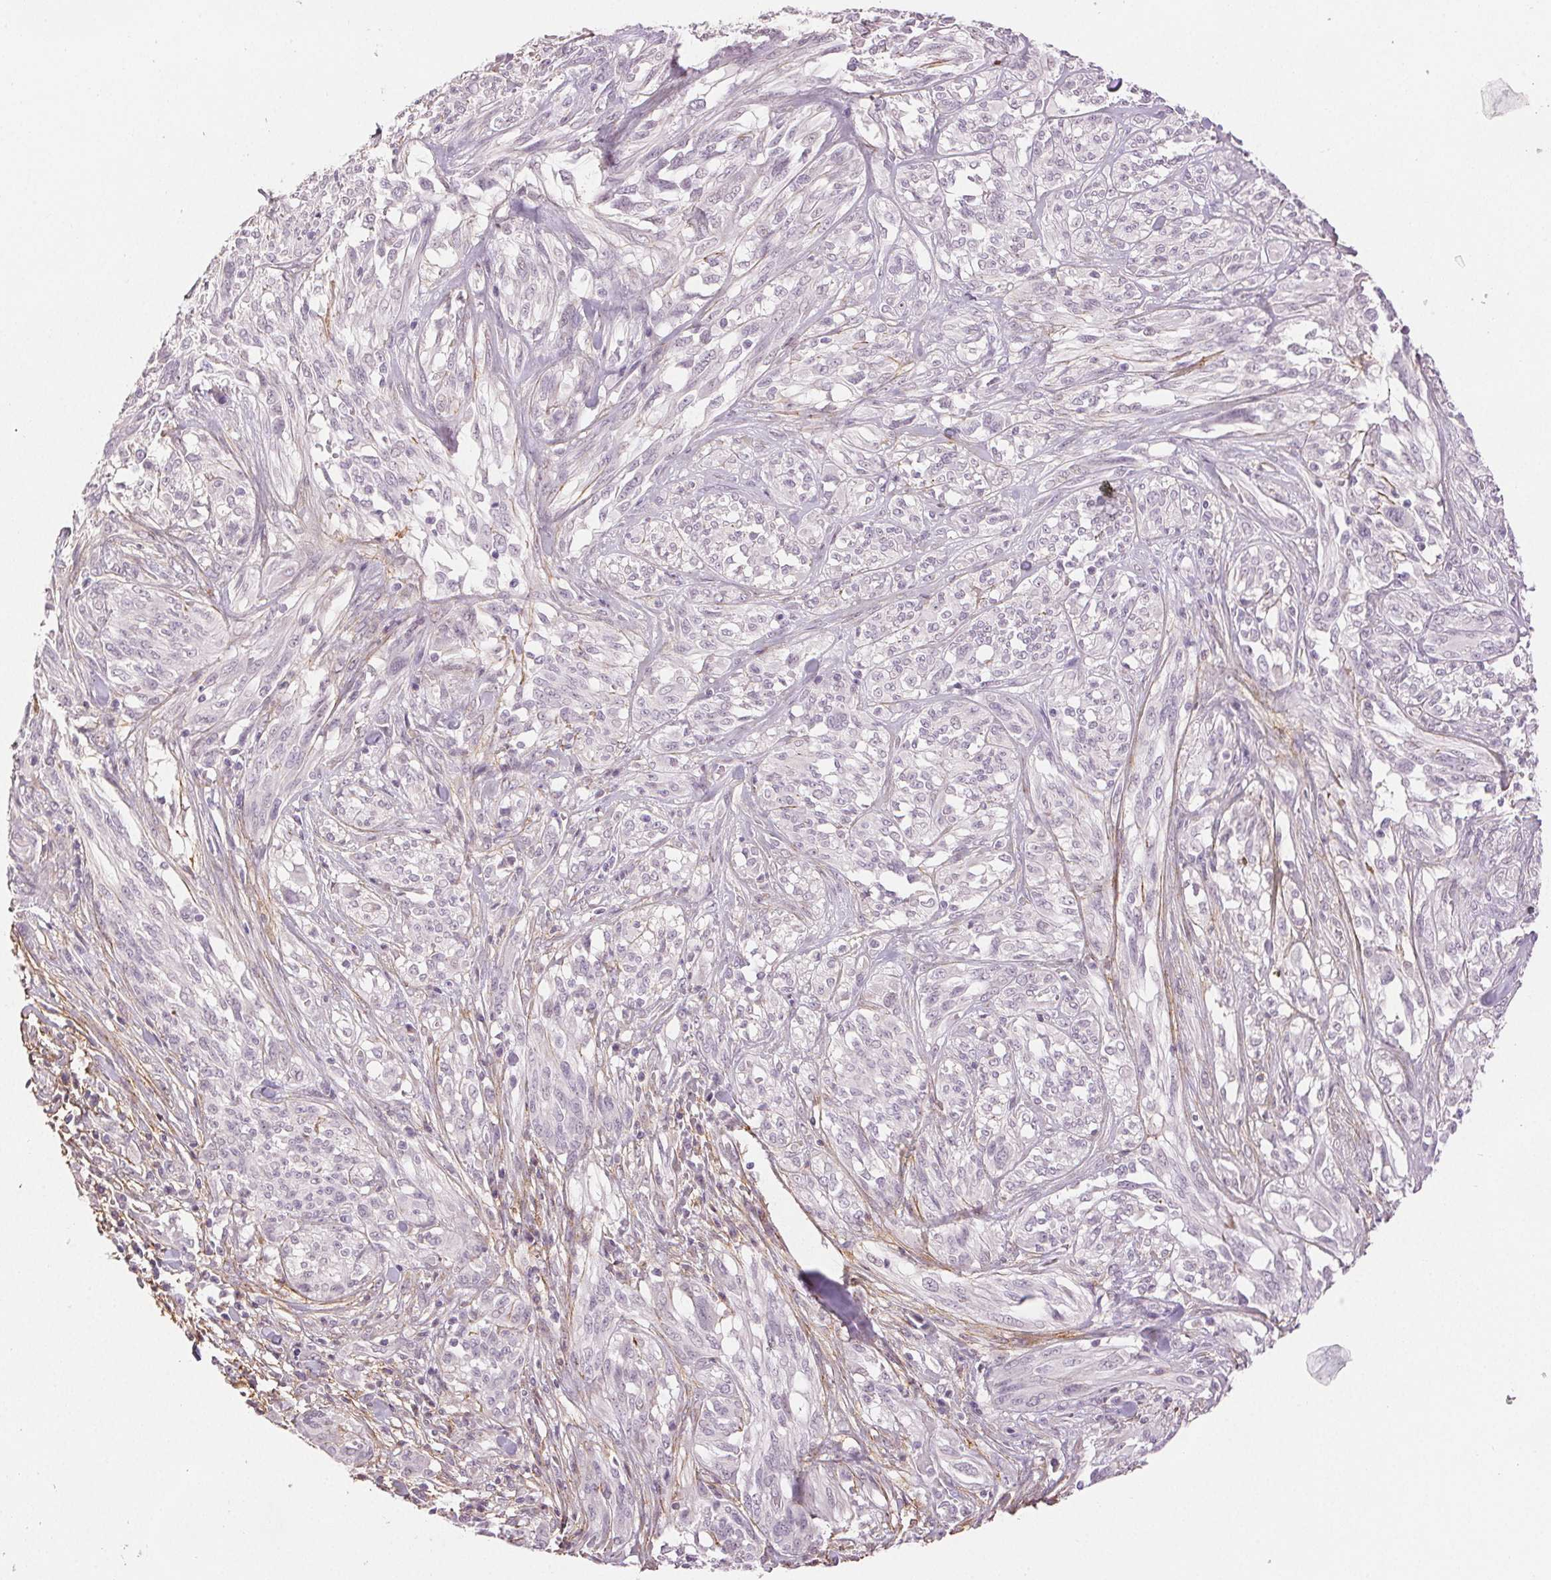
{"staining": {"intensity": "negative", "quantity": "none", "location": "none"}, "tissue": "melanoma", "cell_type": "Tumor cells", "image_type": "cancer", "snomed": [{"axis": "morphology", "description": "Malignant melanoma, NOS"}, {"axis": "topography", "description": "Skin"}], "caption": "Immunohistochemical staining of malignant melanoma shows no significant staining in tumor cells. (IHC, brightfield microscopy, high magnification).", "gene": "FBN1", "patient": {"sex": "female", "age": 91}}